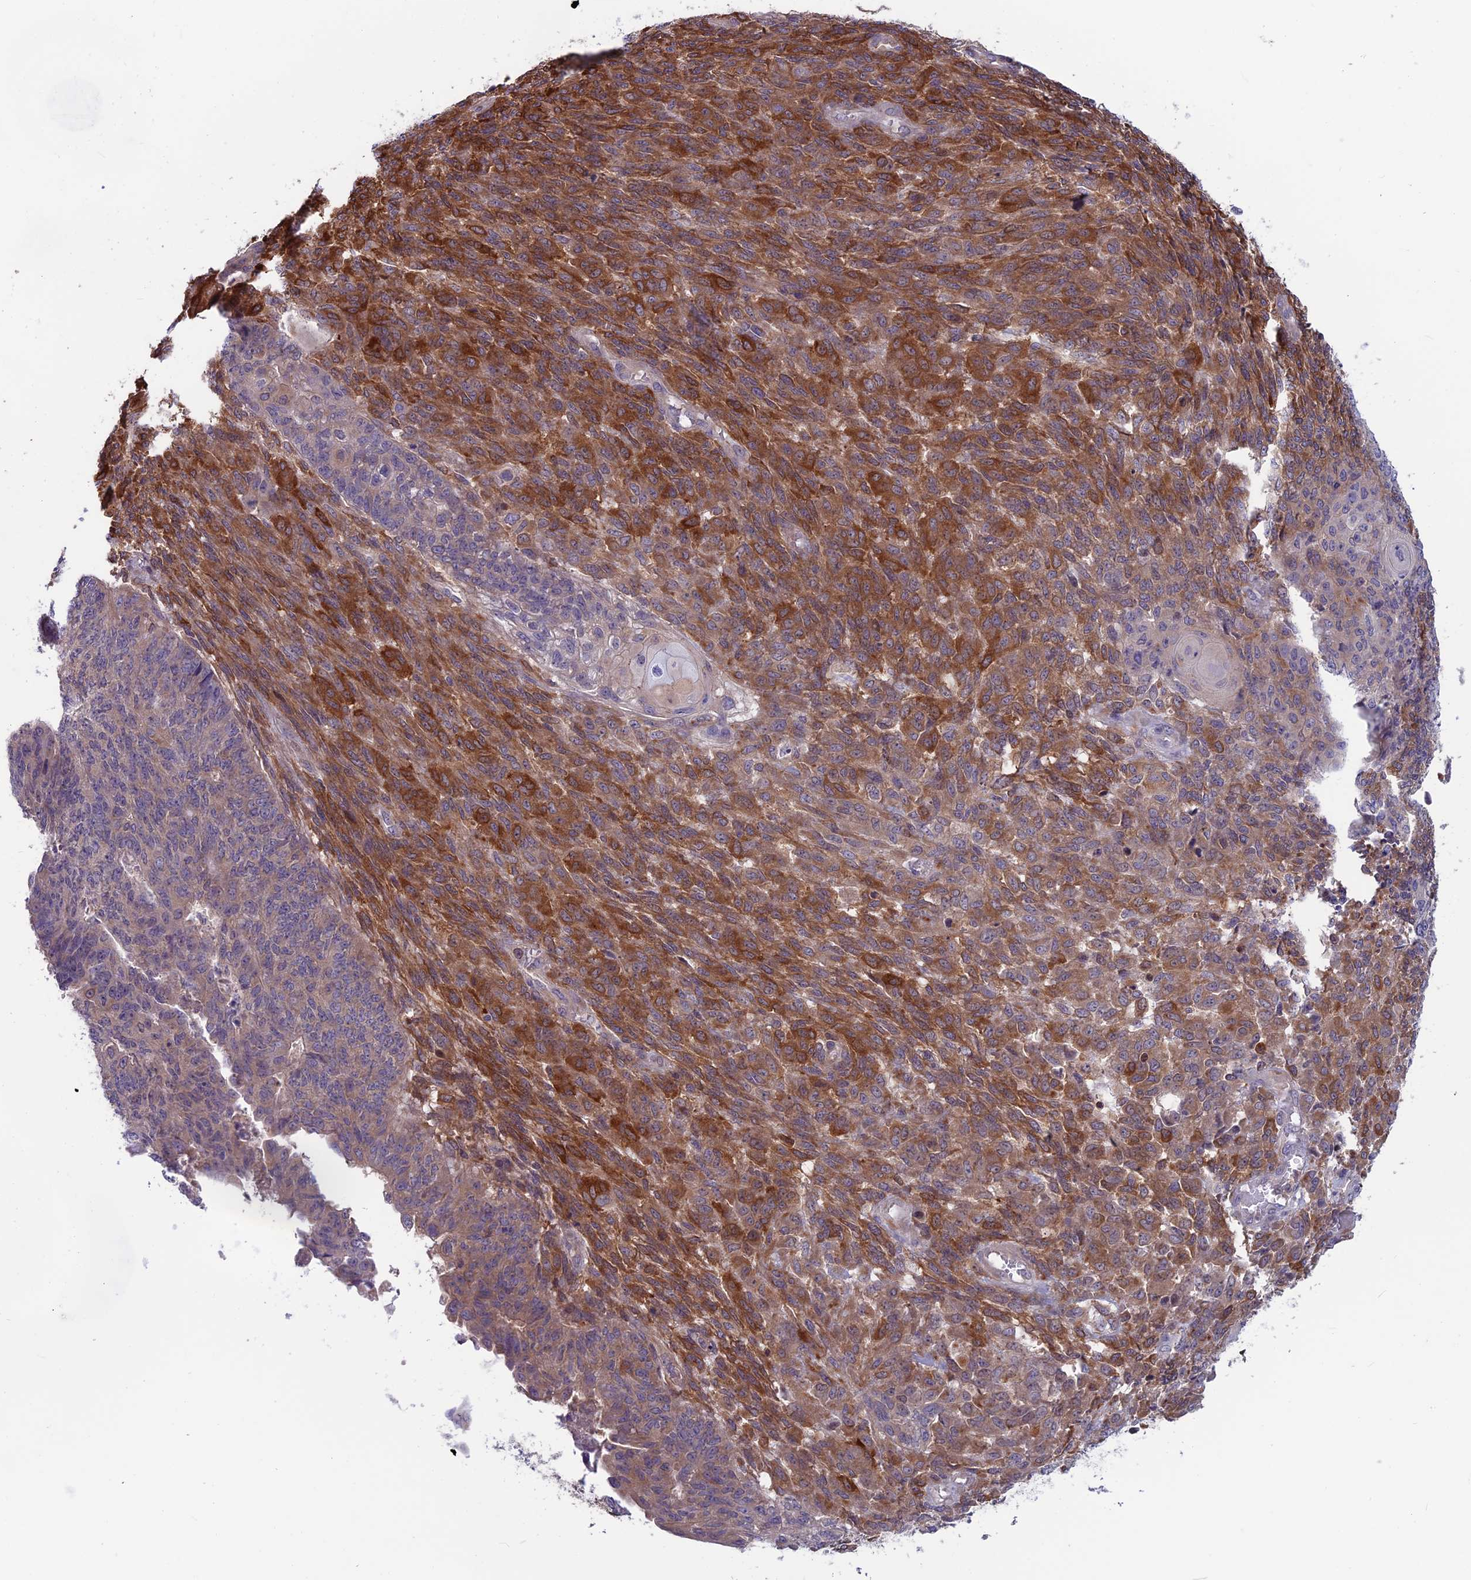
{"staining": {"intensity": "strong", "quantity": "25%-75%", "location": "cytoplasmic/membranous"}, "tissue": "endometrial cancer", "cell_type": "Tumor cells", "image_type": "cancer", "snomed": [{"axis": "morphology", "description": "Adenocarcinoma, NOS"}, {"axis": "topography", "description": "Endometrium"}], "caption": "Protein staining by immunohistochemistry displays strong cytoplasmic/membranous expression in about 25%-75% of tumor cells in adenocarcinoma (endometrial).", "gene": "MAST2", "patient": {"sex": "female", "age": 32}}